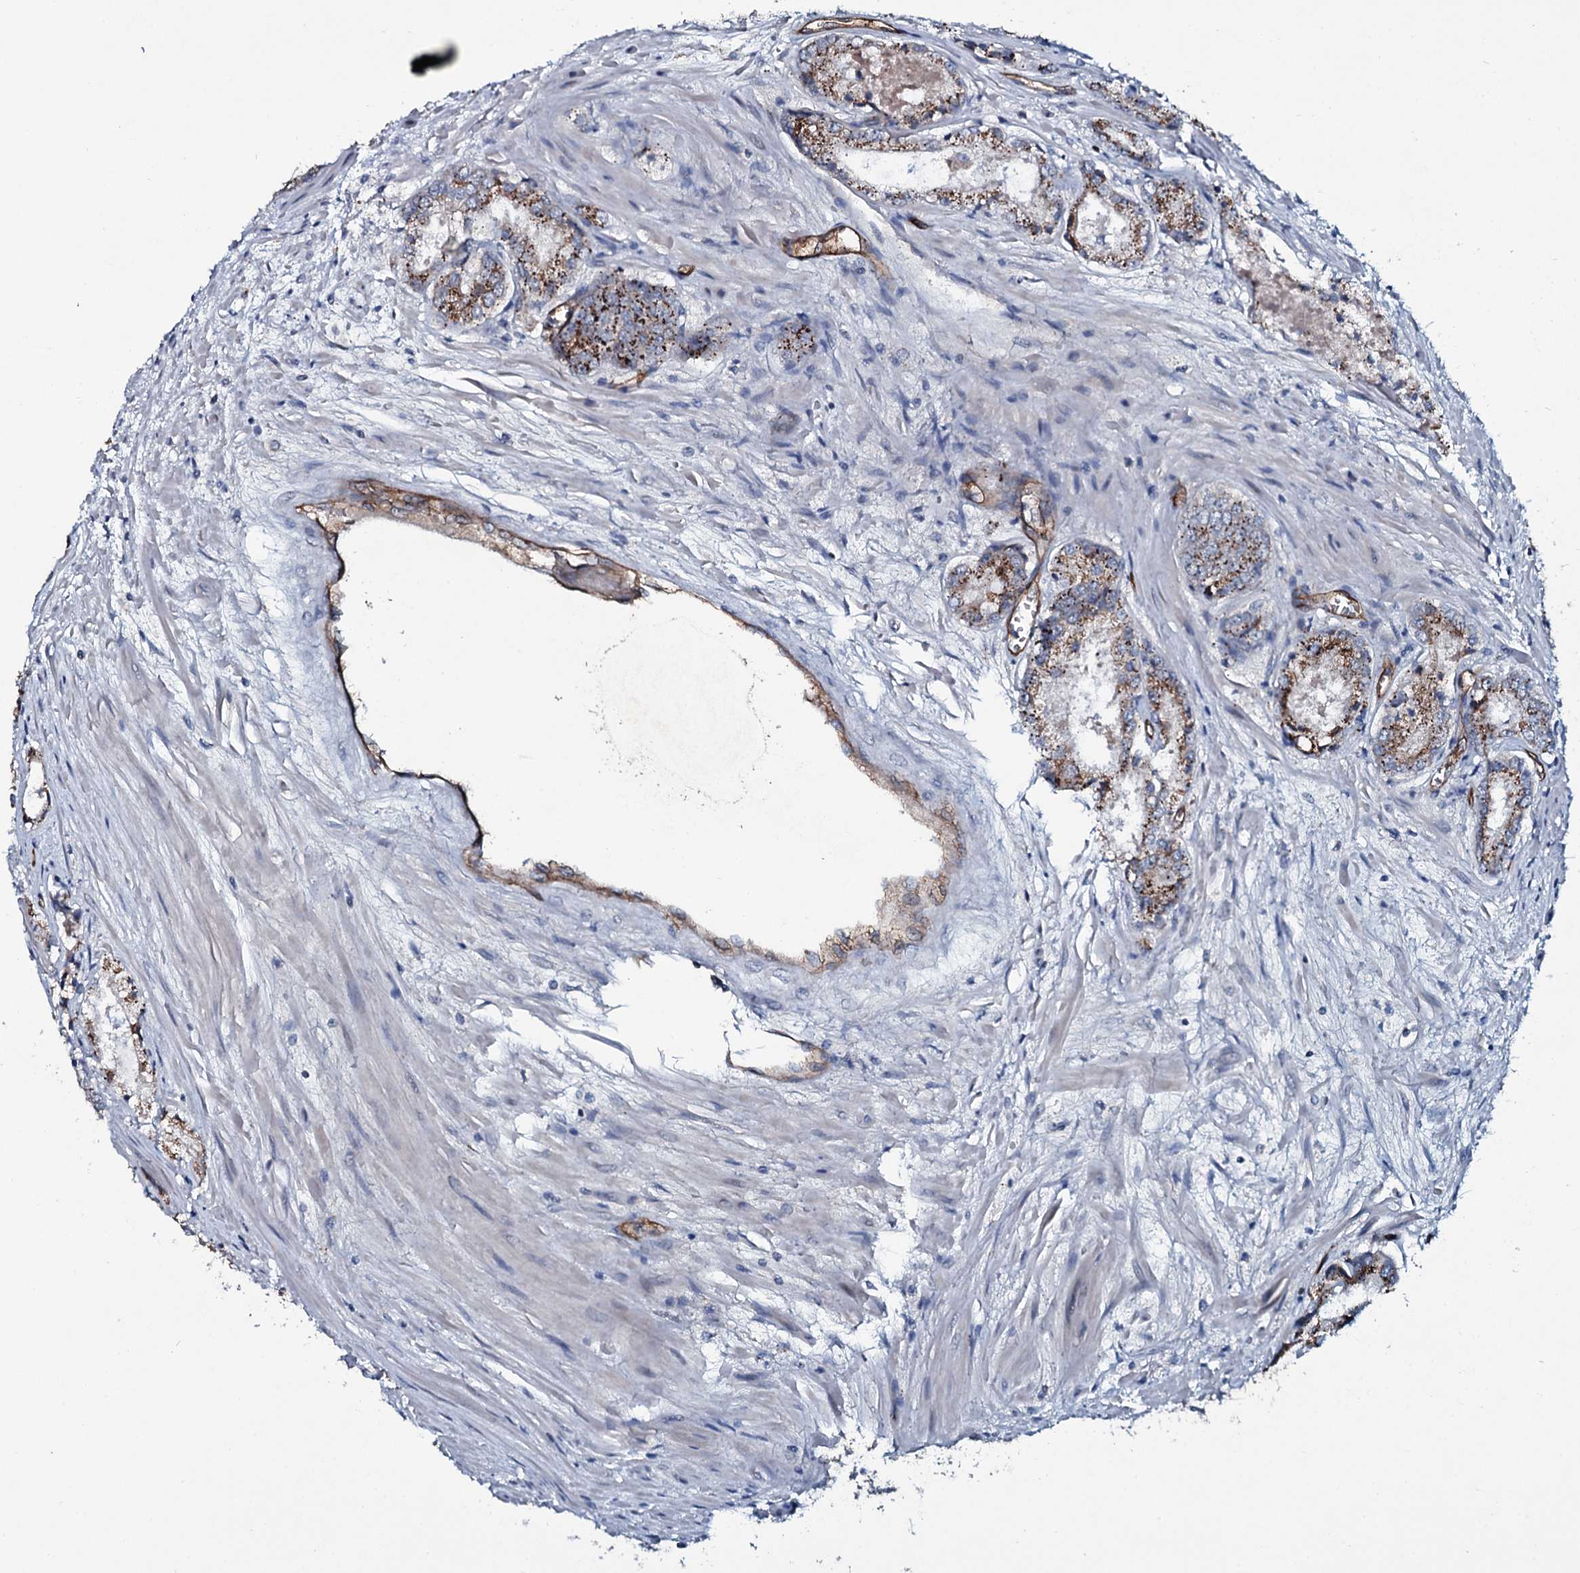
{"staining": {"intensity": "moderate", "quantity": ">75%", "location": "cytoplasmic/membranous"}, "tissue": "prostate cancer", "cell_type": "Tumor cells", "image_type": "cancer", "snomed": [{"axis": "morphology", "description": "Adenocarcinoma, Low grade"}, {"axis": "topography", "description": "Prostate"}], "caption": "Approximately >75% of tumor cells in adenocarcinoma (low-grade) (prostate) exhibit moderate cytoplasmic/membranous protein expression as visualized by brown immunohistochemical staining.", "gene": "CLEC14A", "patient": {"sex": "male", "age": 68}}